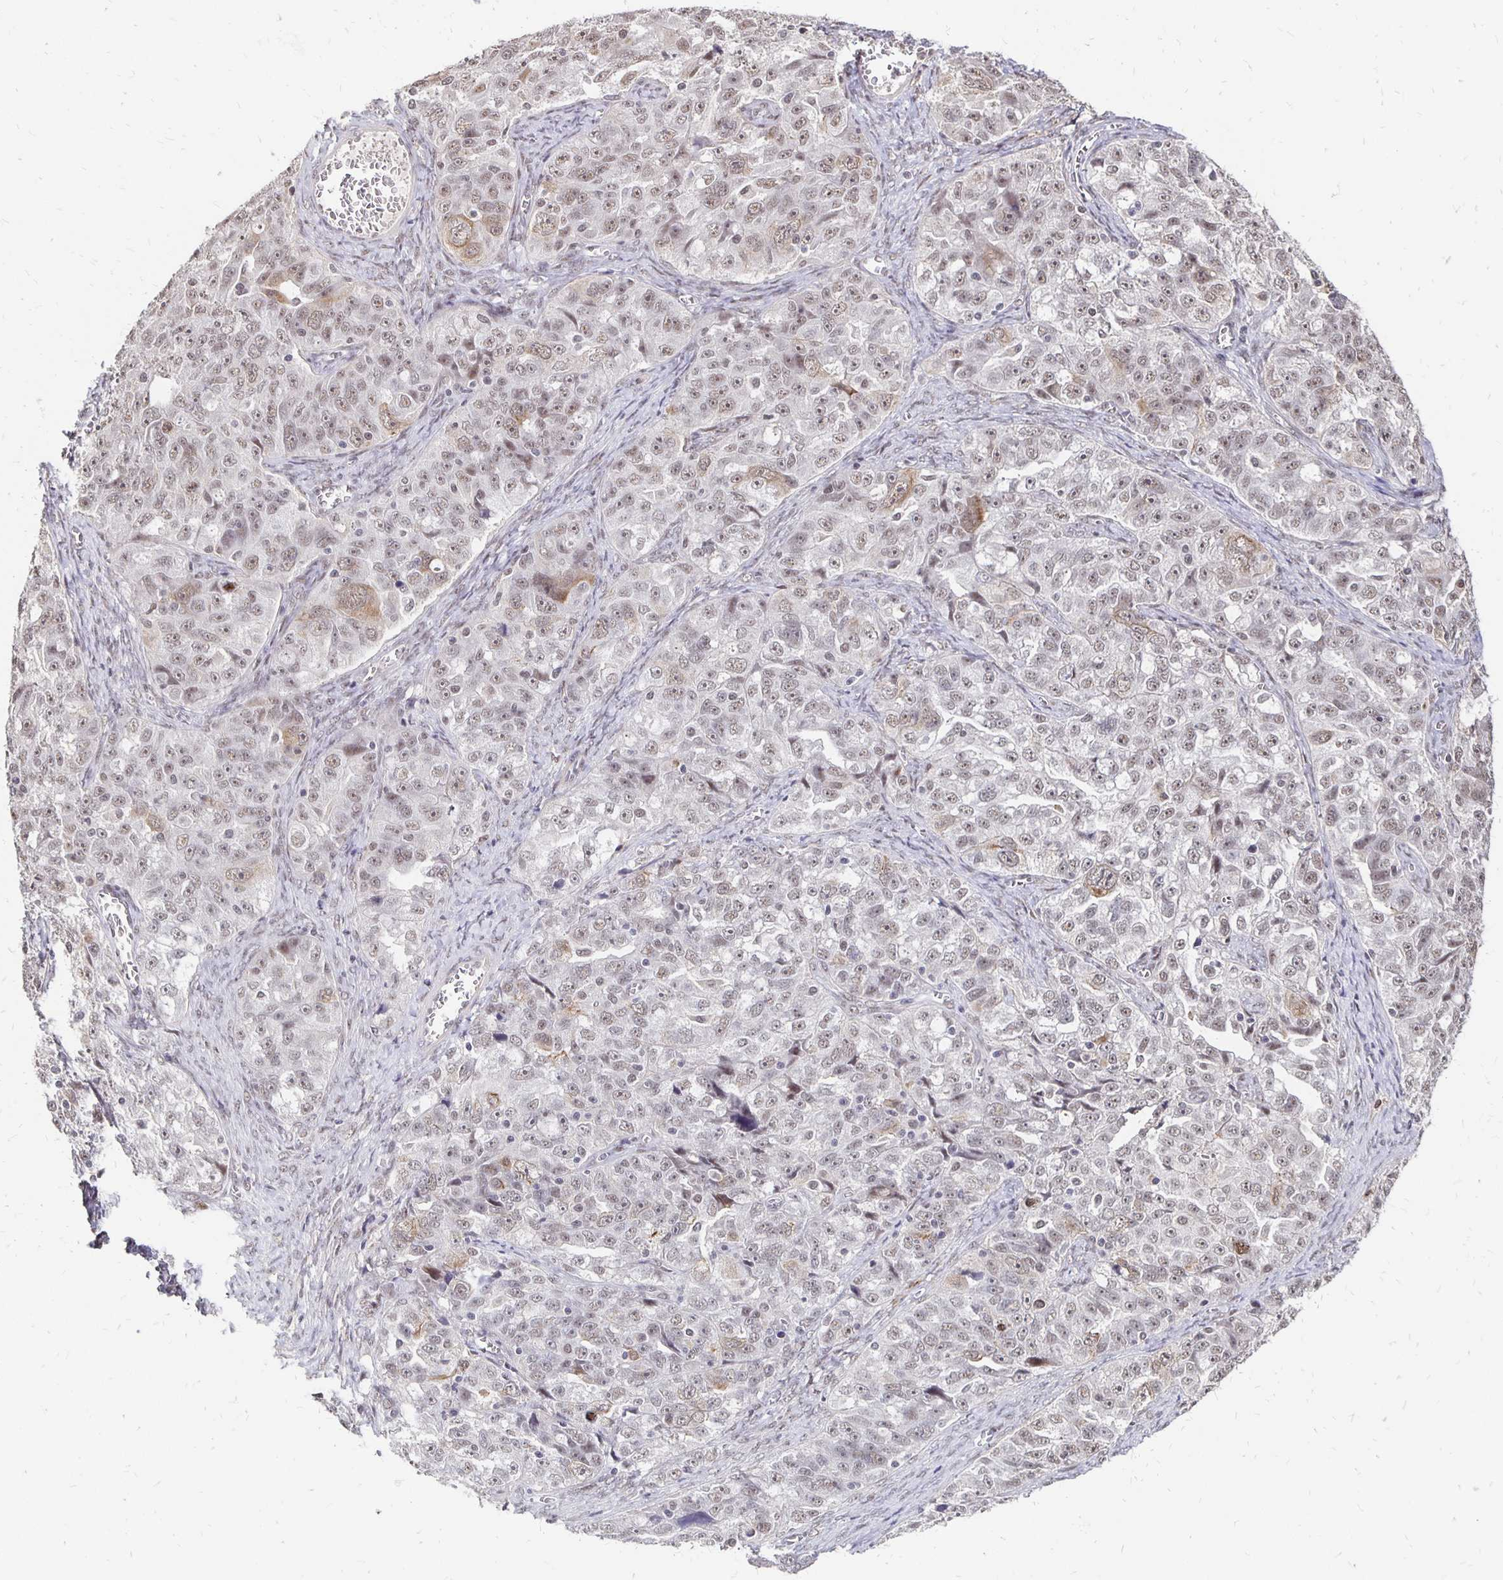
{"staining": {"intensity": "weak", "quantity": "25%-75%", "location": "nuclear"}, "tissue": "ovarian cancer", "cell_type": "Tumor cells", "image_type": "cancer", "snomed": [{"axis": "morphology", "description": "Cystadenocarcinoma, serous, NOS"}, {"axis": "topography", "description": "Ovary"}], "caption": "This histopathology image shows immunohistochemistry staining of human serous cystadenocarcinoma (ovarian), with low weak nuclear expression in approximately 25%-75% of tumor cells.", "gene": "CLASRP", "patient": {"sex": "female", "age": 51}}